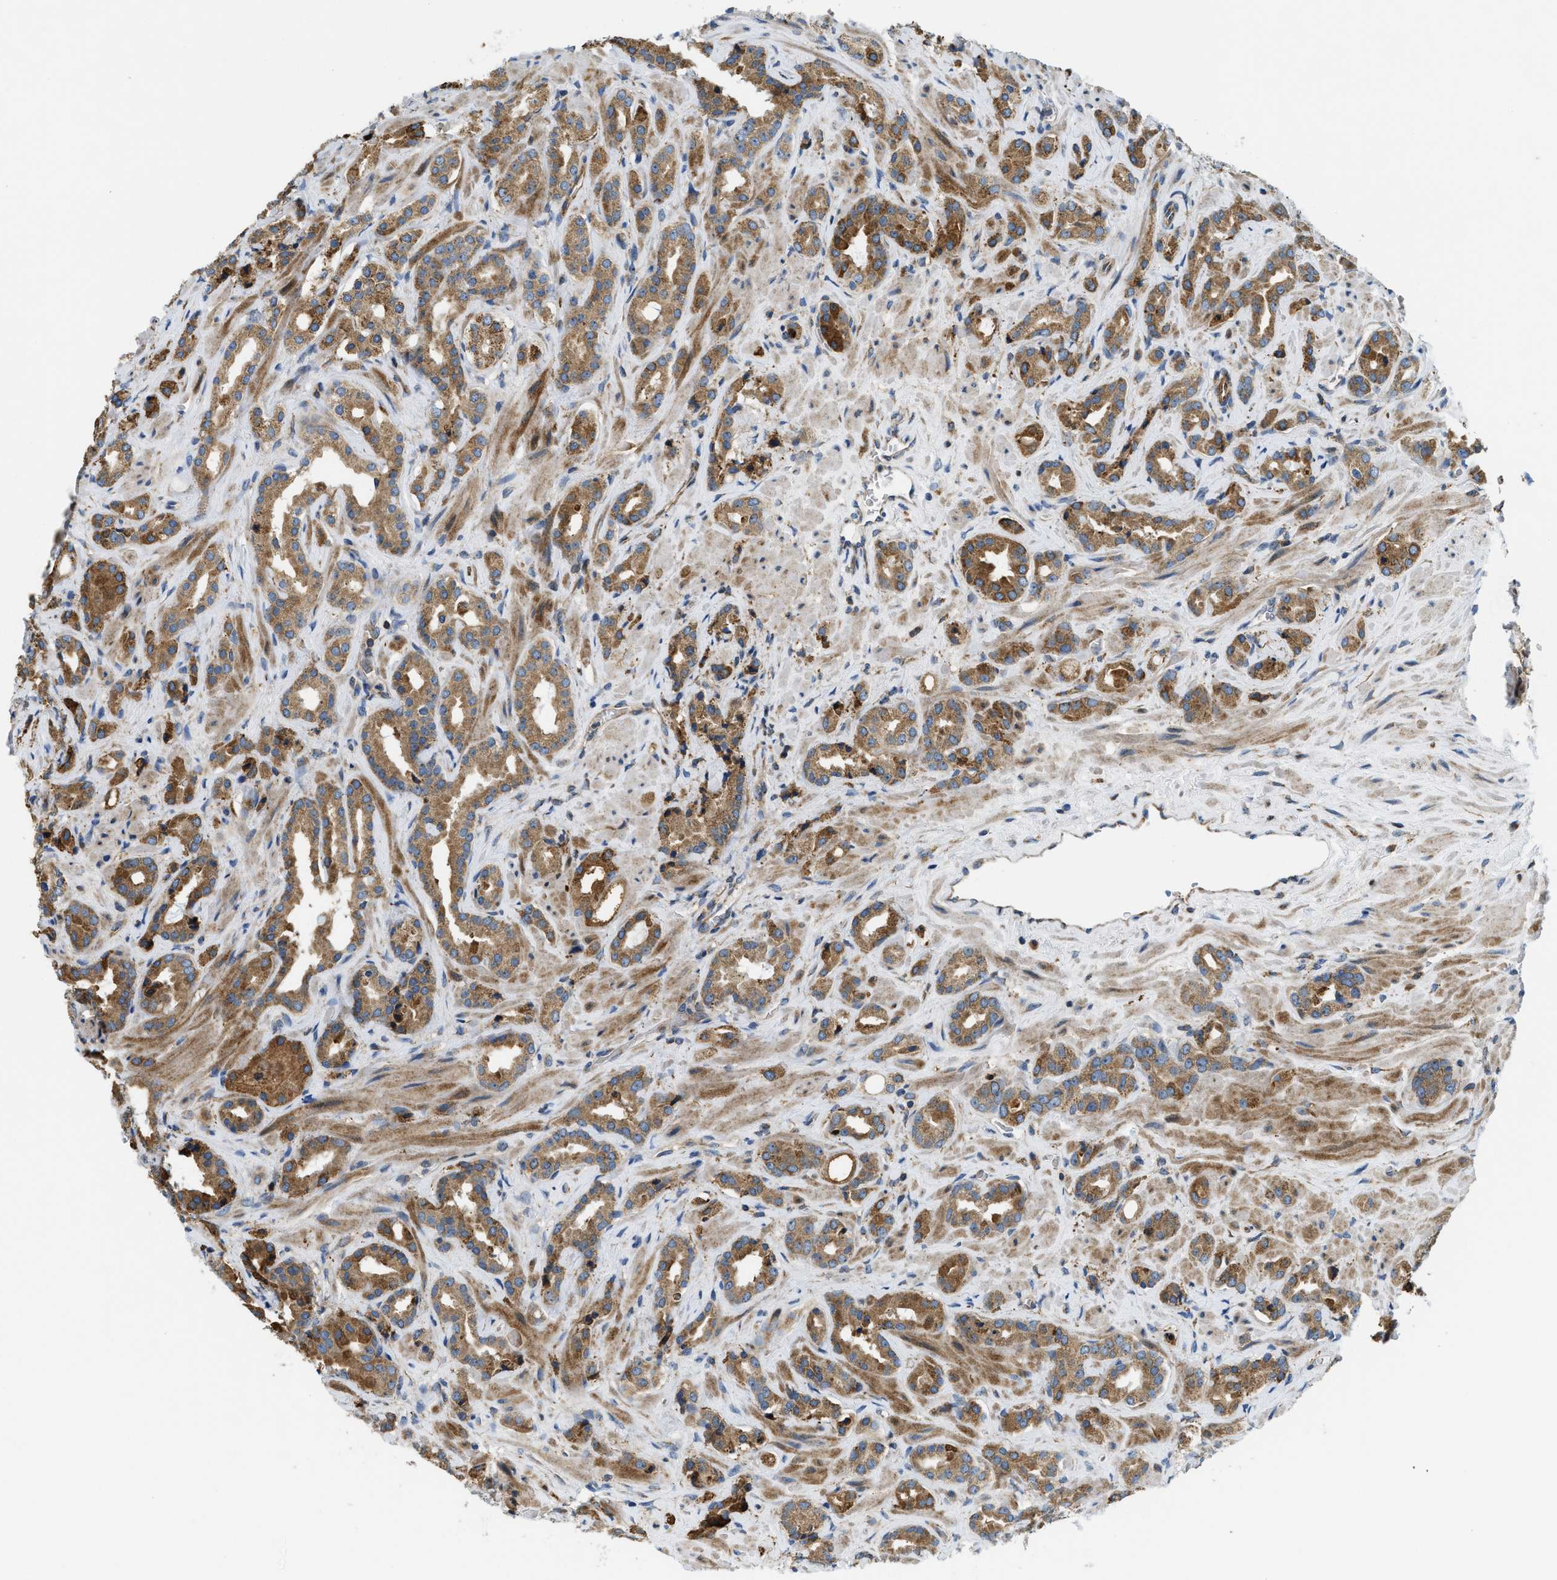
{"staining": {"intensity": "moderate", "quantity": ">75%", "location": "cytoplasmic/membranous"}, "tissue": "prostate cancer", "cell_type": "Tumor cells", "image_type": "cancer", "snomed": [{"axis": "morphology", "description": "Adenocarcinoma, High grade"}, {"axis": "topography", "description": "Prostate"}], "caption": "A micrograph of prostate cancer stained for a protein demonstrates moderate cytoplasmic/membranous brown staining in tumor cells.", "gene": "CSPG4", "patient": {"sex": "male", "age": 64}}